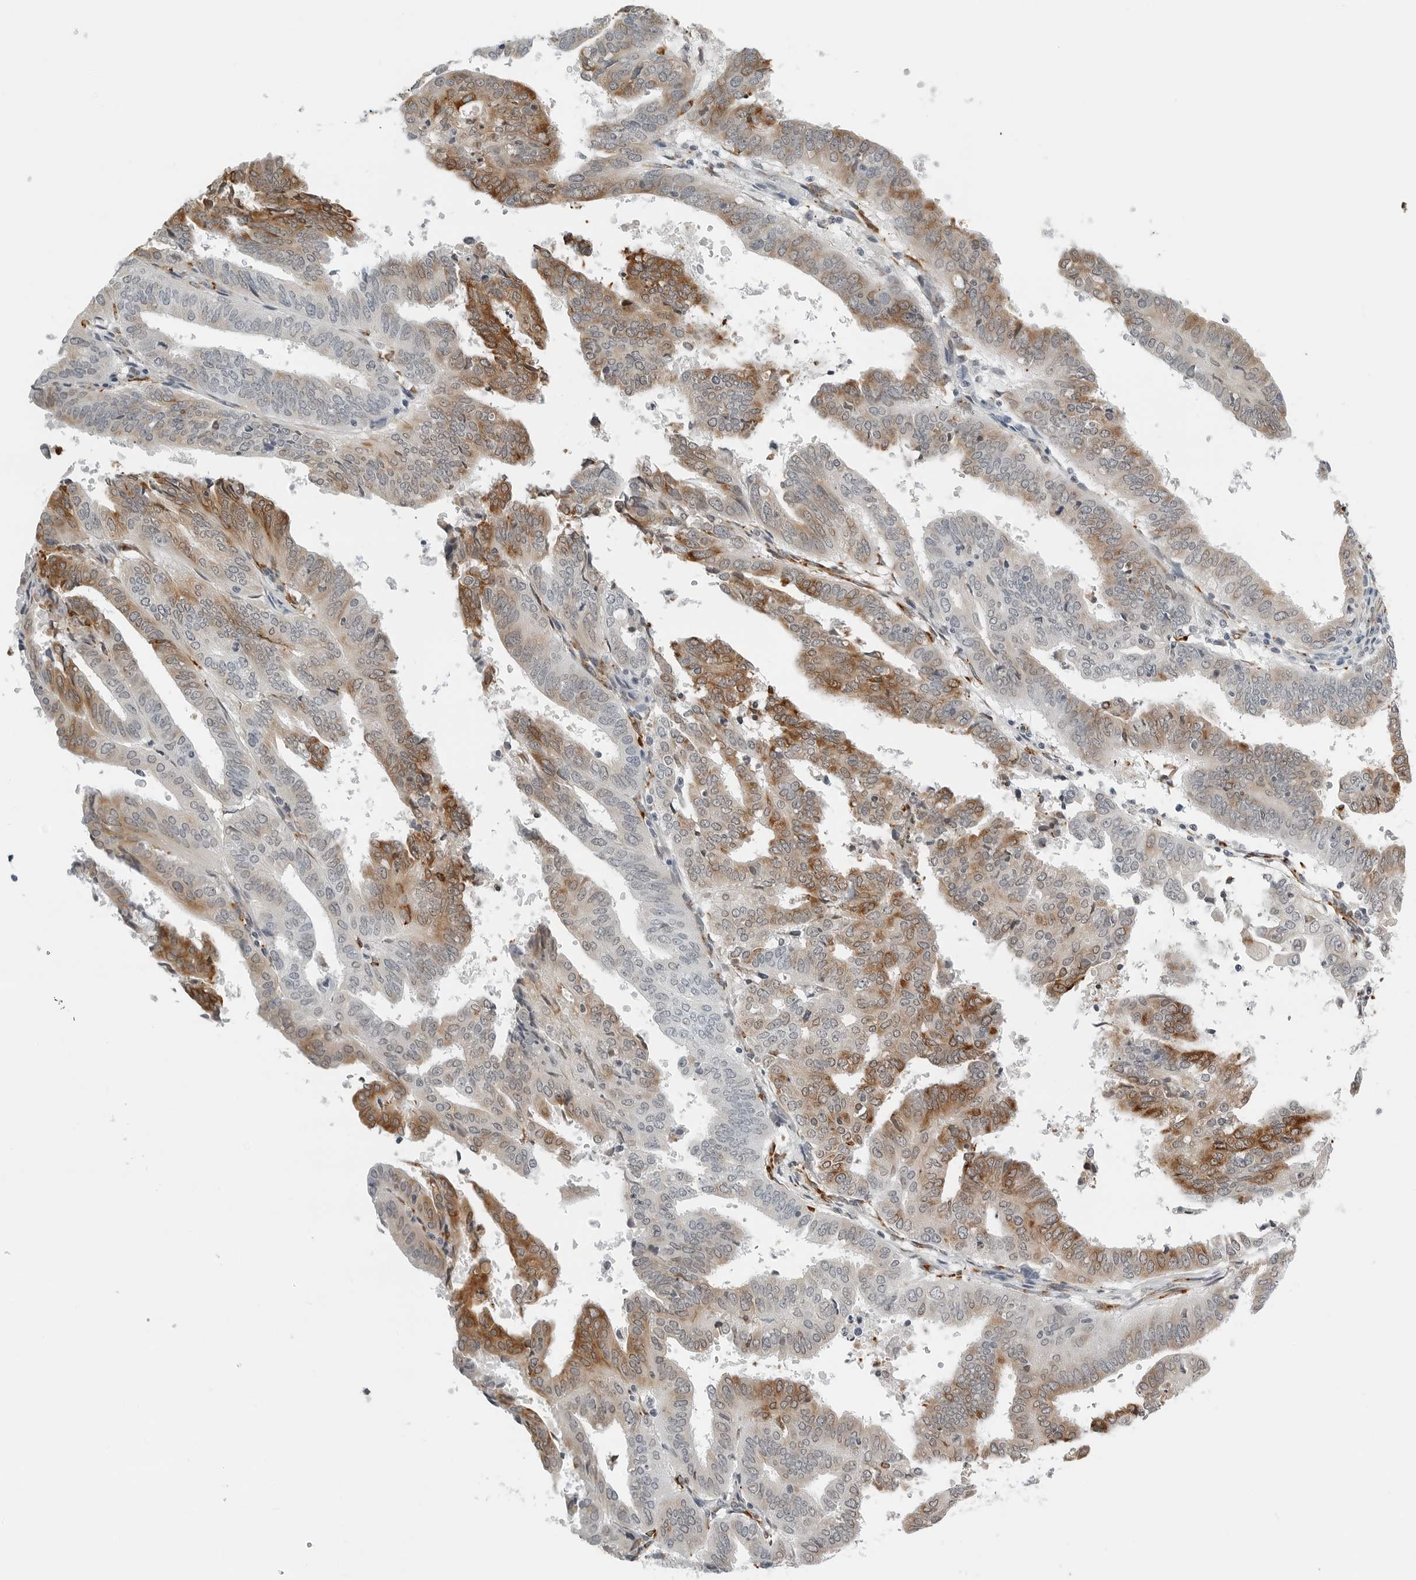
{"staining": {"intensity": "moderate", "quantity": "25%-75%", "location": "cytoplasmic/membranous"}, "tissue": "endometrial cancer", "cell_type": "Tumor cells", "image_type": "cancer", "snomed": [{"axis": "morphology", "description": "Adenocarcinoma, NOS"}, {"axis": "topography", "description": "Uterus"}], "caption": "Protein expression analysis of adenocarcinoma (endometrial) demonstrates moderate cytoplasmic/membranous positivity in approximately 25%-75% of tumor cells.", "gene": "P4HA2", "patient": {"sex": "female", "age": 77}}